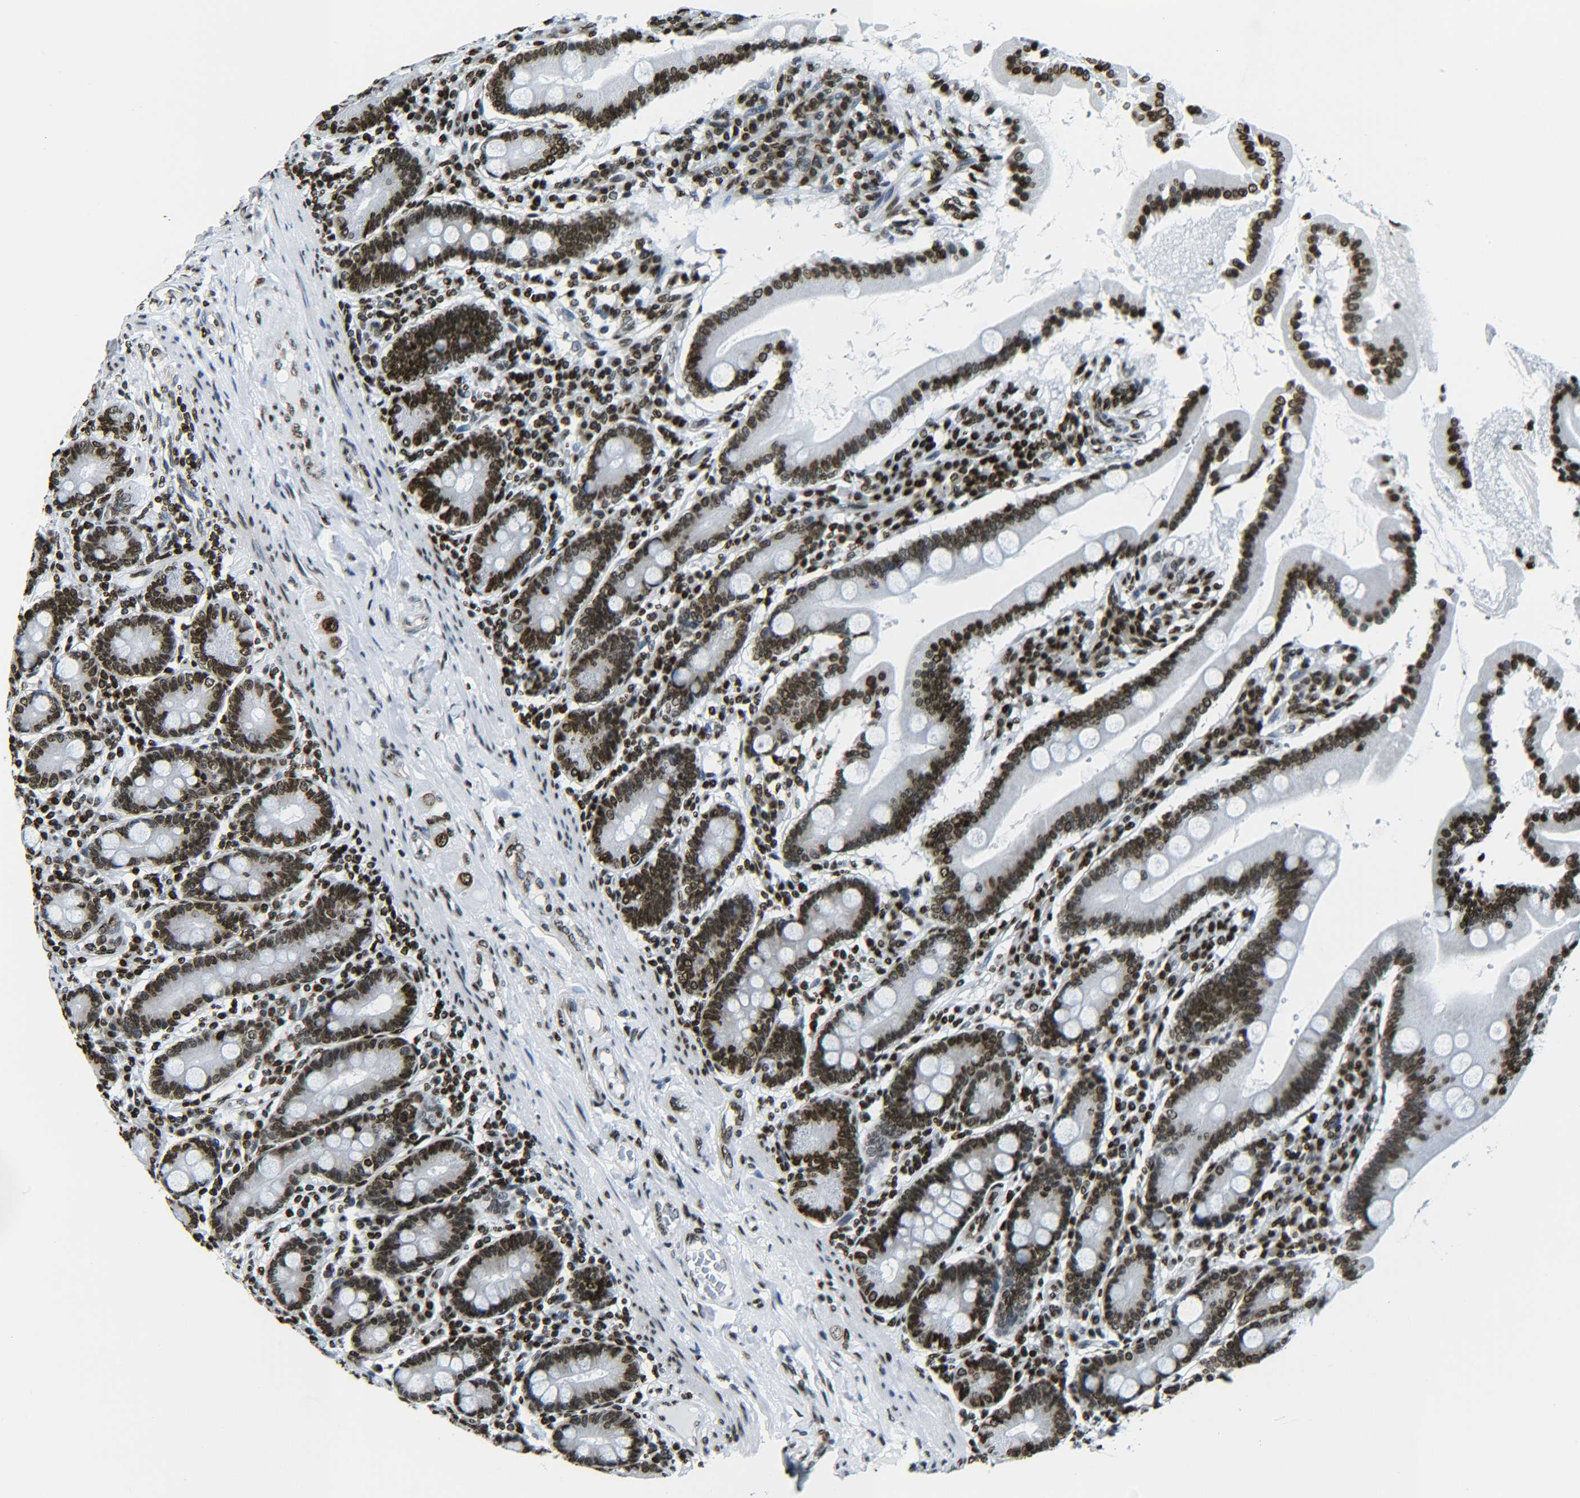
{"staining": {"intensity": "strong", "quantity": ">75%", "location": "nuclear"}, "tissue": "duodenum", "cell_type": "Glandular cells", "image_type": "normal", "snomed": [{"axis": "morphology", "description": "Normal tissue, NOS"}, {"axis": "topography", "description": "Duodenum"}], "caption": "Immunohistochemistry (DAB) staining of unremarkable human duodenum displays strong nuclear protein positivity in approximately >75% of glandular cells. The staining was performed using DAB to visualize the protein expression in brown, while the nuclei were stained in blue with hematoxylin (Magnification: 20x).", "gene": "H2AX", "patient": {"sex": "male", "age": 50}}